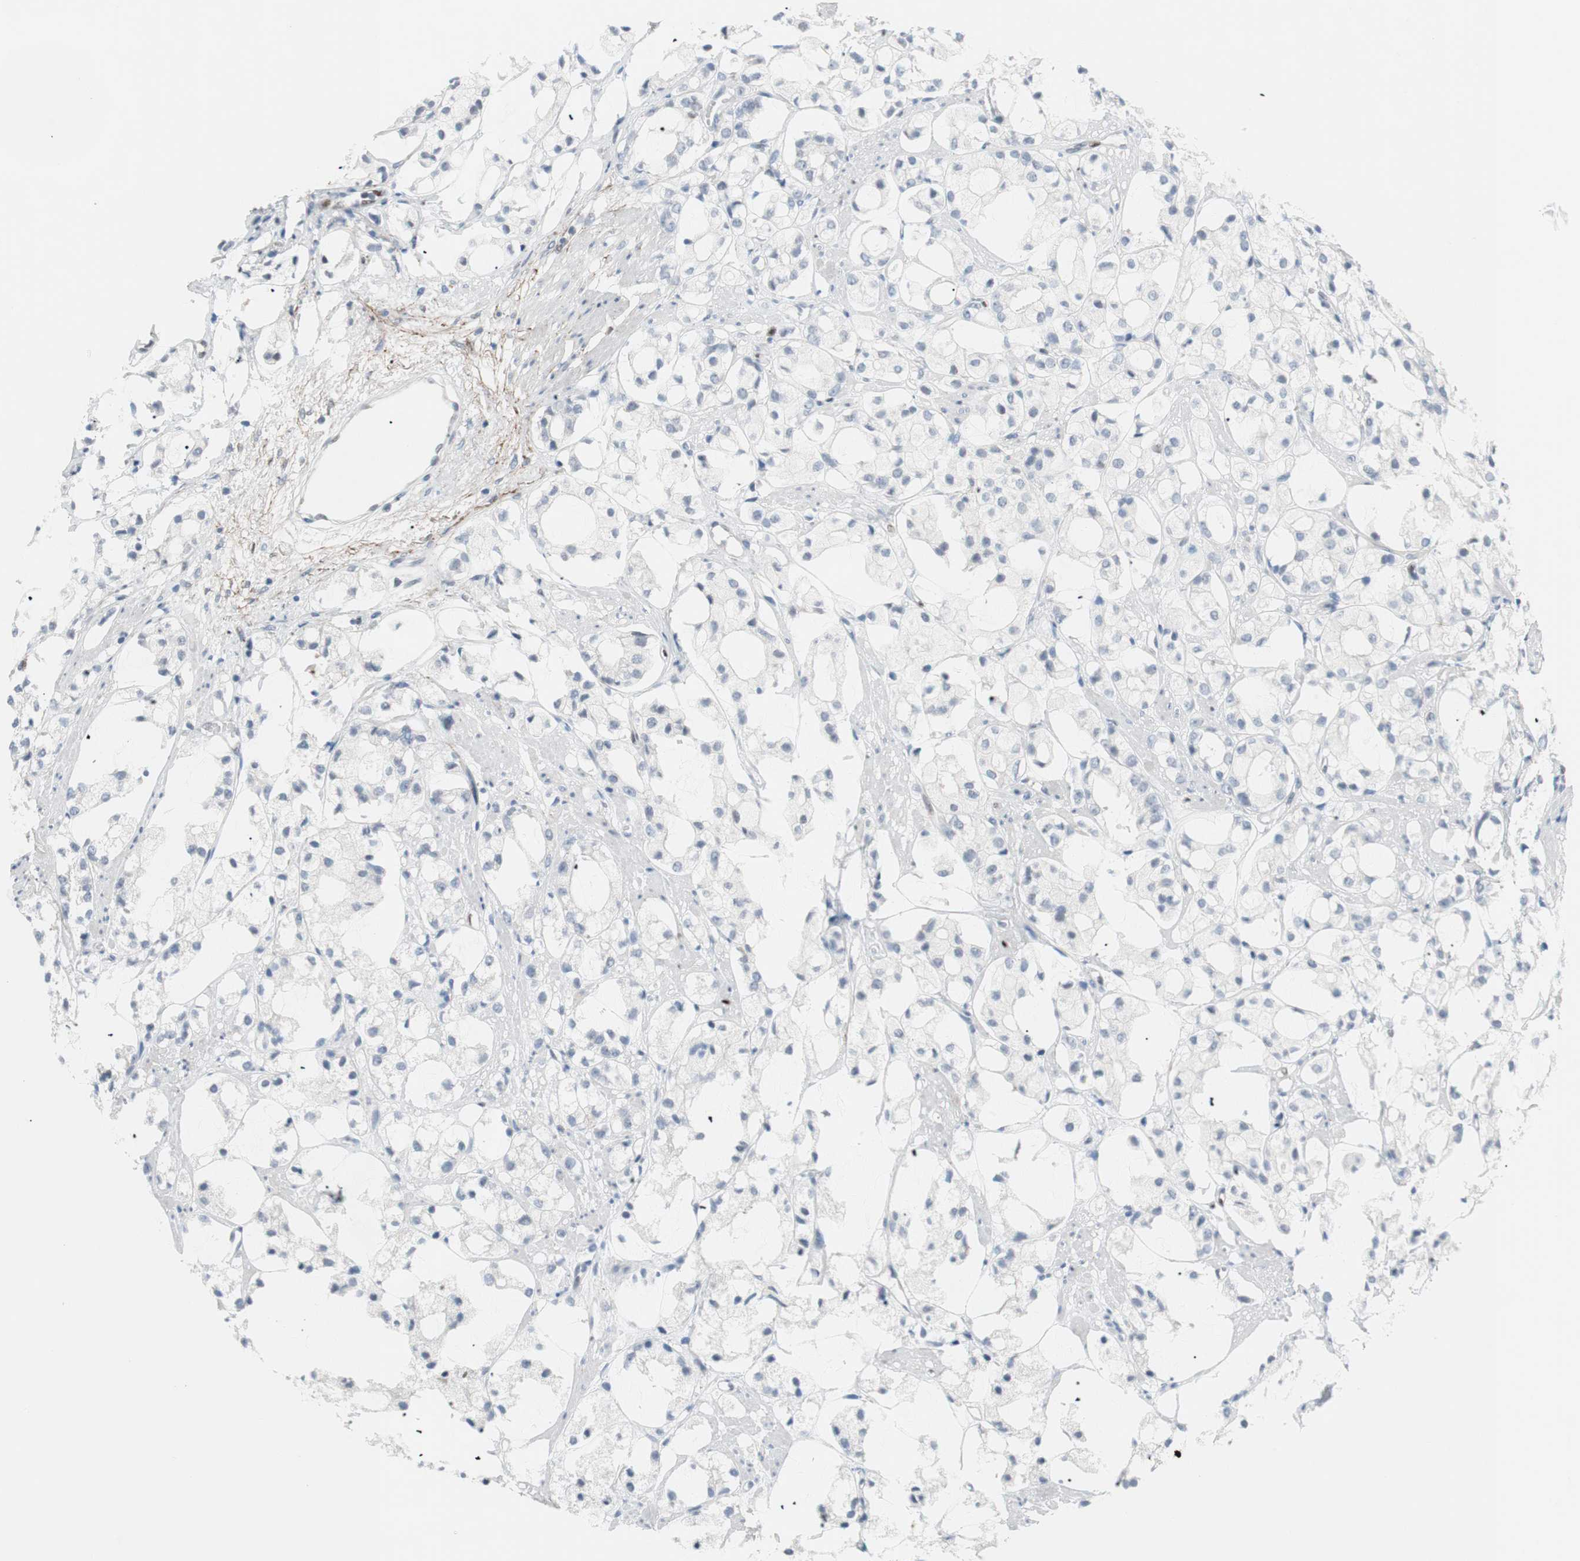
{"staining": {"intensity": "negative", "quantity": "none", "location": "none"}, "tissue": "prostate cancer", "cell_type": "Tumor cells", "image_type": "cancer", "snomed": [{"axis": "morphology", "description": "Adenocarcinoma, High grade"}, {"axis": "topography", "description": "Prostate"}], "caption": "Immunohistochemistry (IHC) image of prostate cancer stained for a protein (brown), which reveals no staining in tumor cells.", "gene": "FOSL1", "patient": {"sex": "male", "age": 85}}